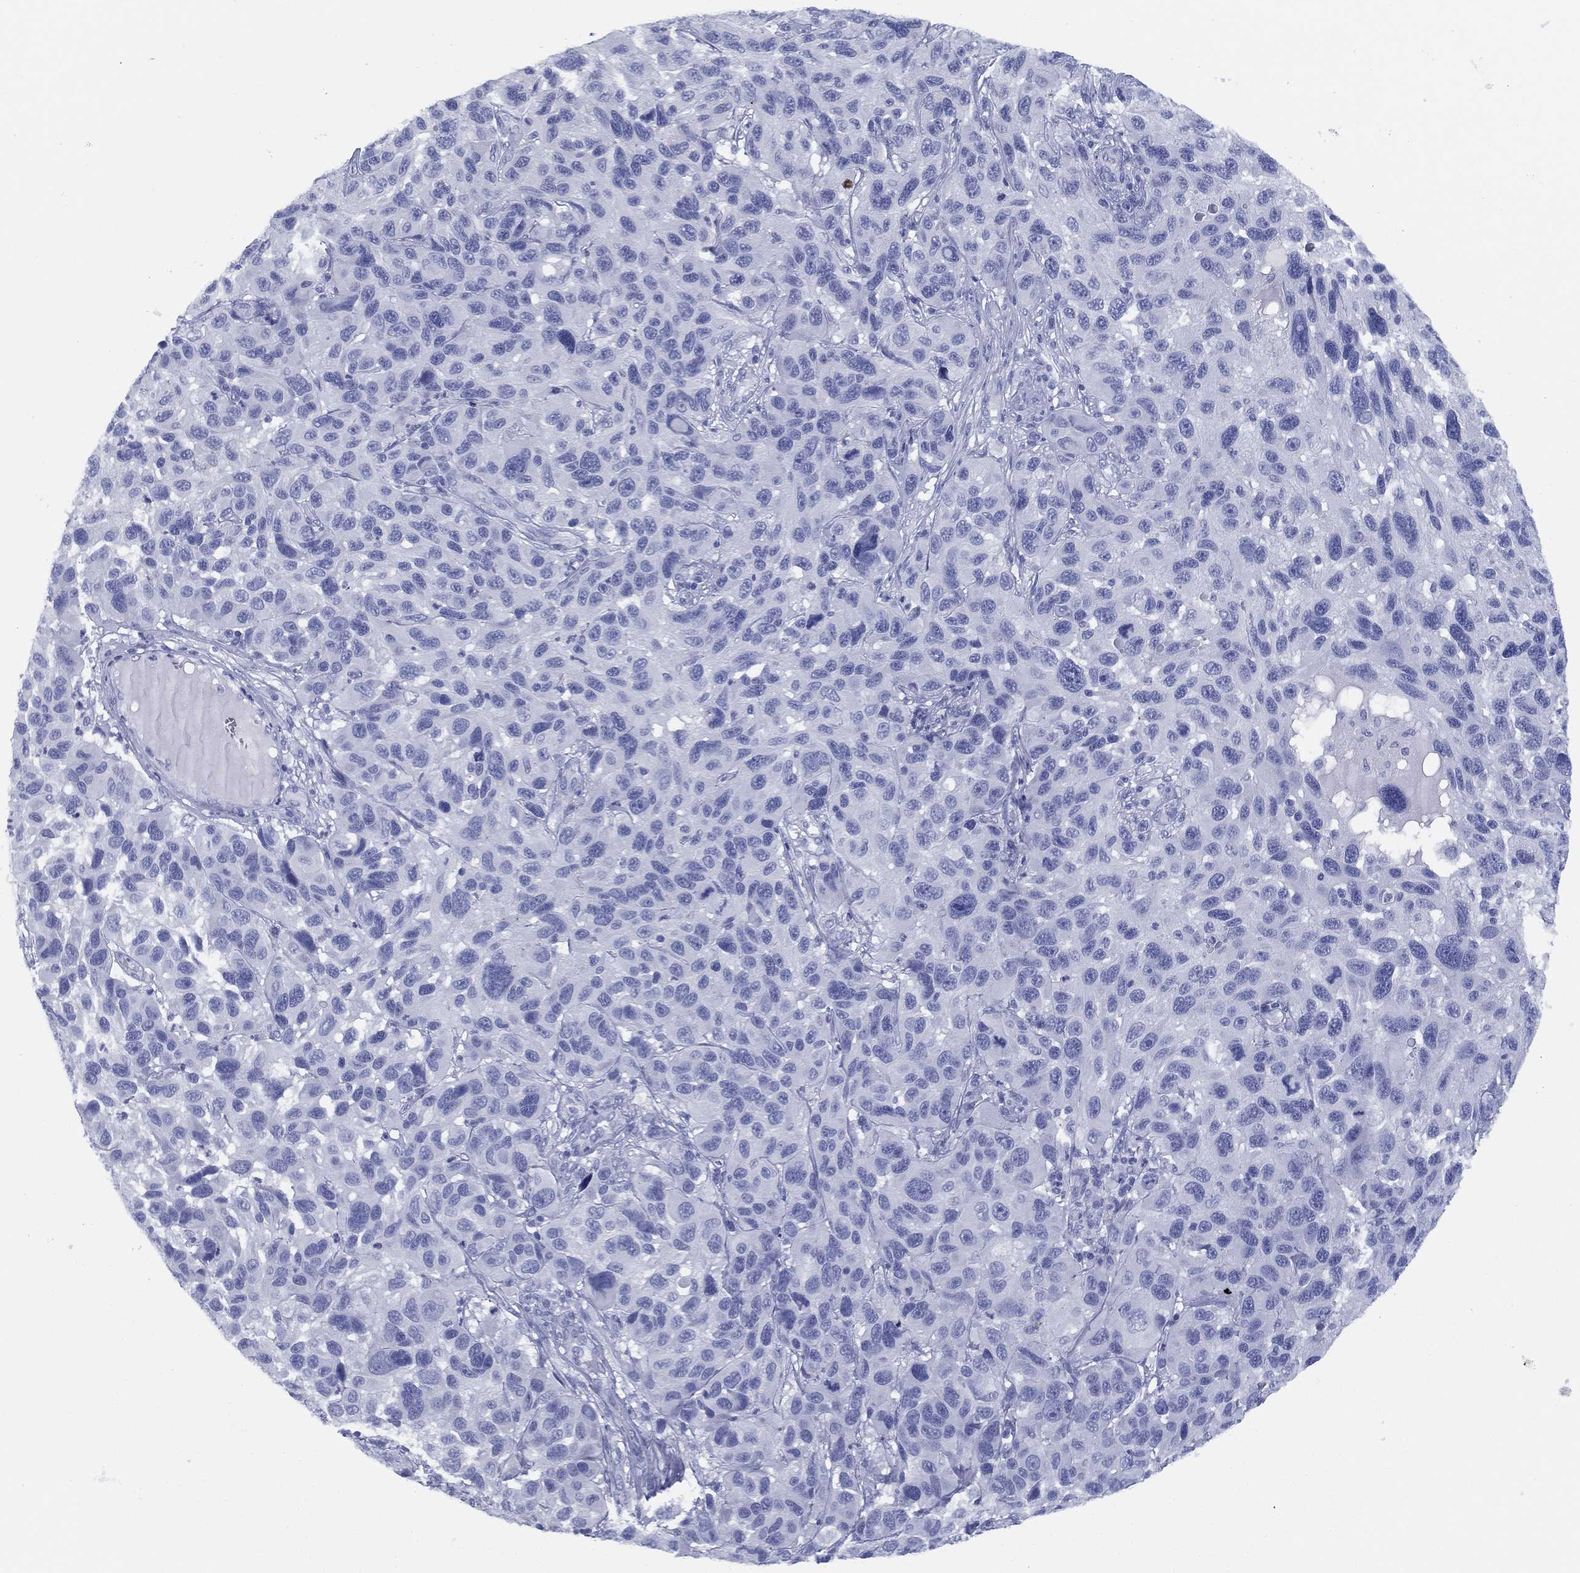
{"staining": {"intensity": "negative", "quantity": "none", "location": "none"}, "tissue": "melanoma", "cell_type": "Tumor cells", "image_type": "cancer", "snomed": [{"axis": "morphology", "description": "Malignant melanoma, NOS"}, {"axis": "topography", "description": "Skin"}], "caption": "Immunohistochemical staining of human melanoma displays no significant expression in tumor cells.", "gene": "TMEM252", "patient": {"sex": "male", "age": 53}}